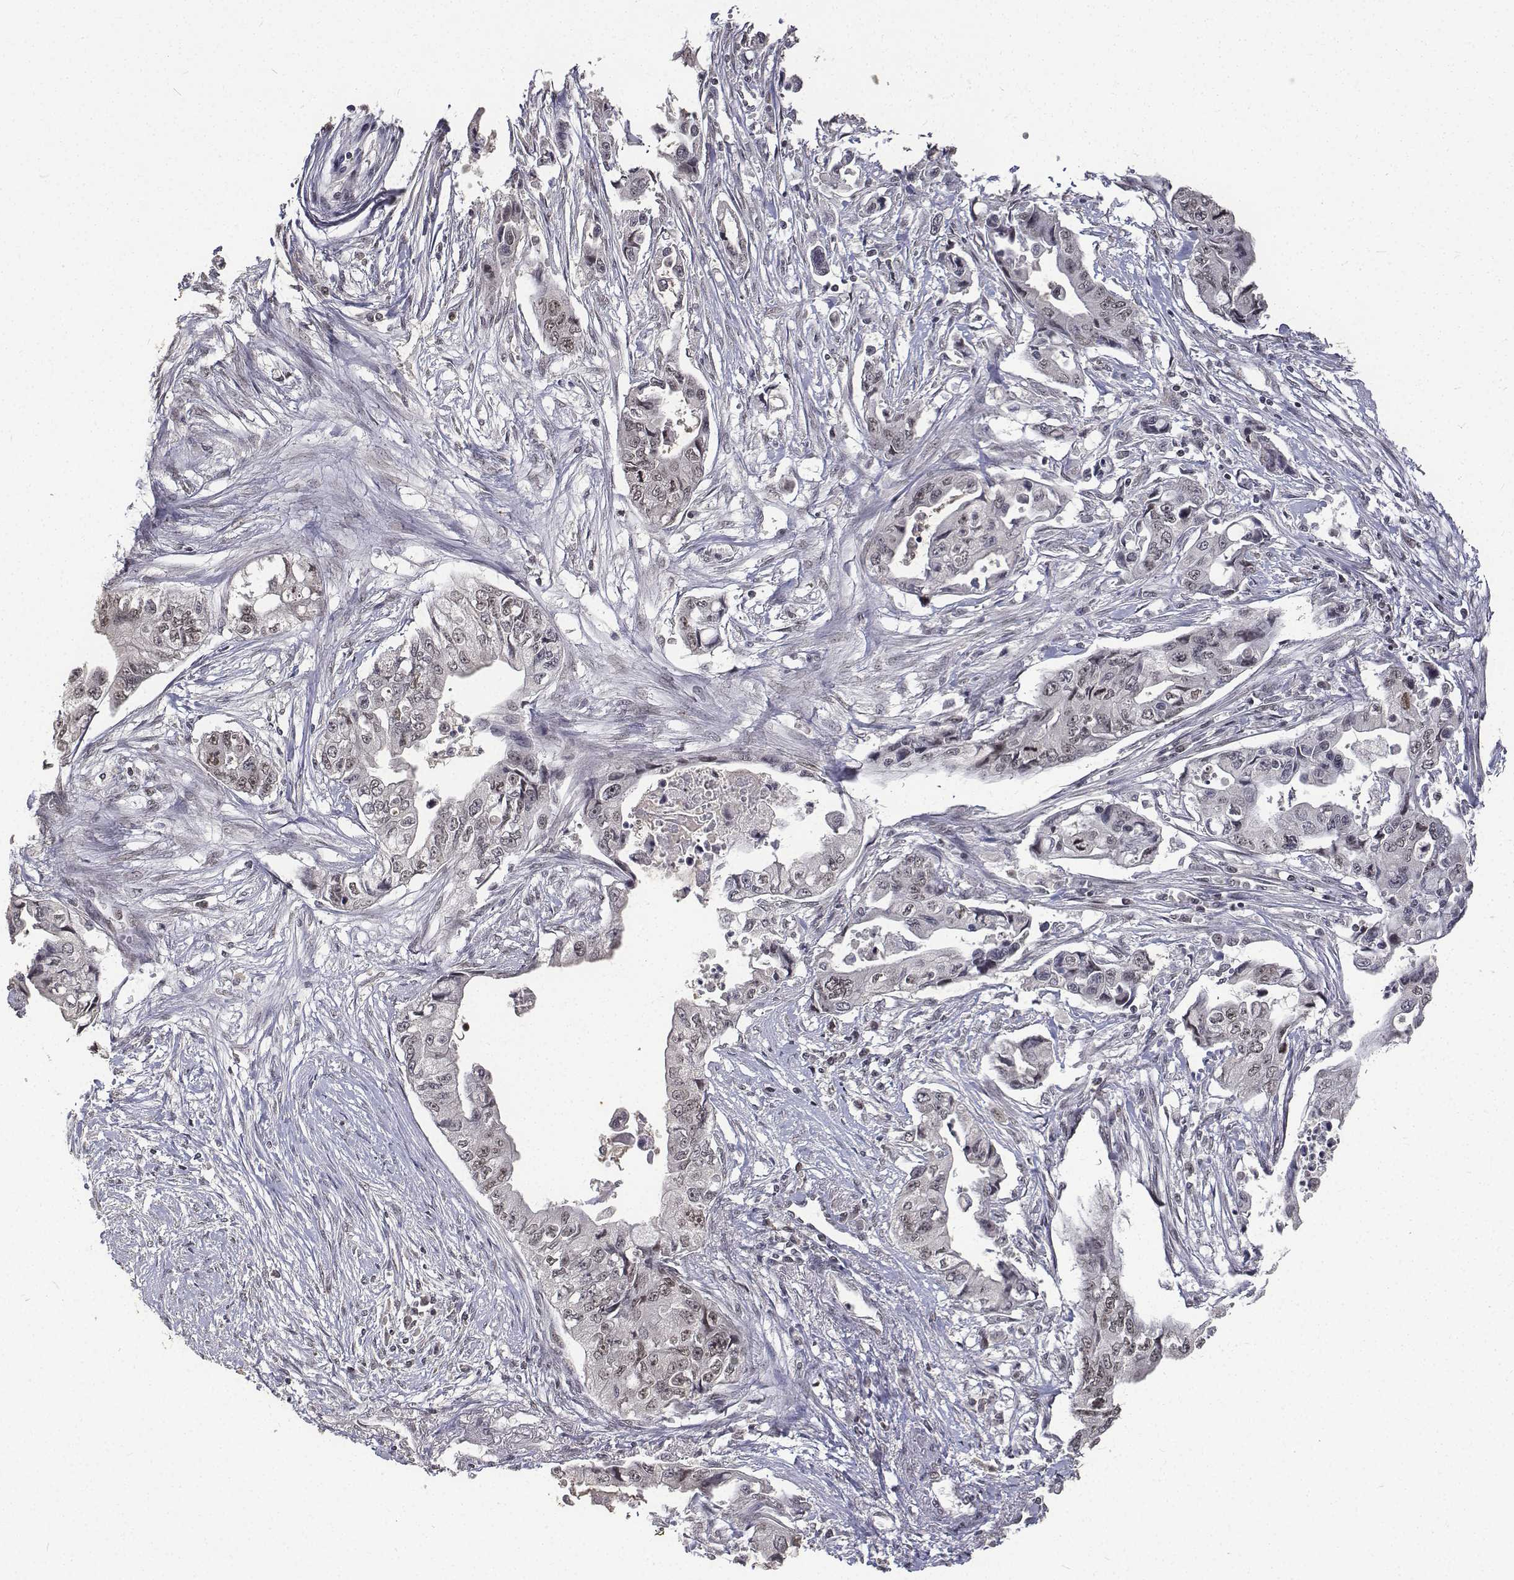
{"staining": {"intensity": "weak", "quantity": "<25%", "location": "nuclear"}, "tissue": "pancreatic cancer", "cell_type": "Tumor cells", "image_type": "cancer", "snomed": [{"axis": "morphology", "description": "Adenocarcinoma, NOS"}, {"axis": "topography", "description": "Pancreas"}], "caption": "A high-resolution image shows IHC staining of pancreatic adenocarcinoma, which demonstrates no significant positivity in tumor cells.", "gene": "ATRX", "patient": {"sex": "male", "age": 66}}